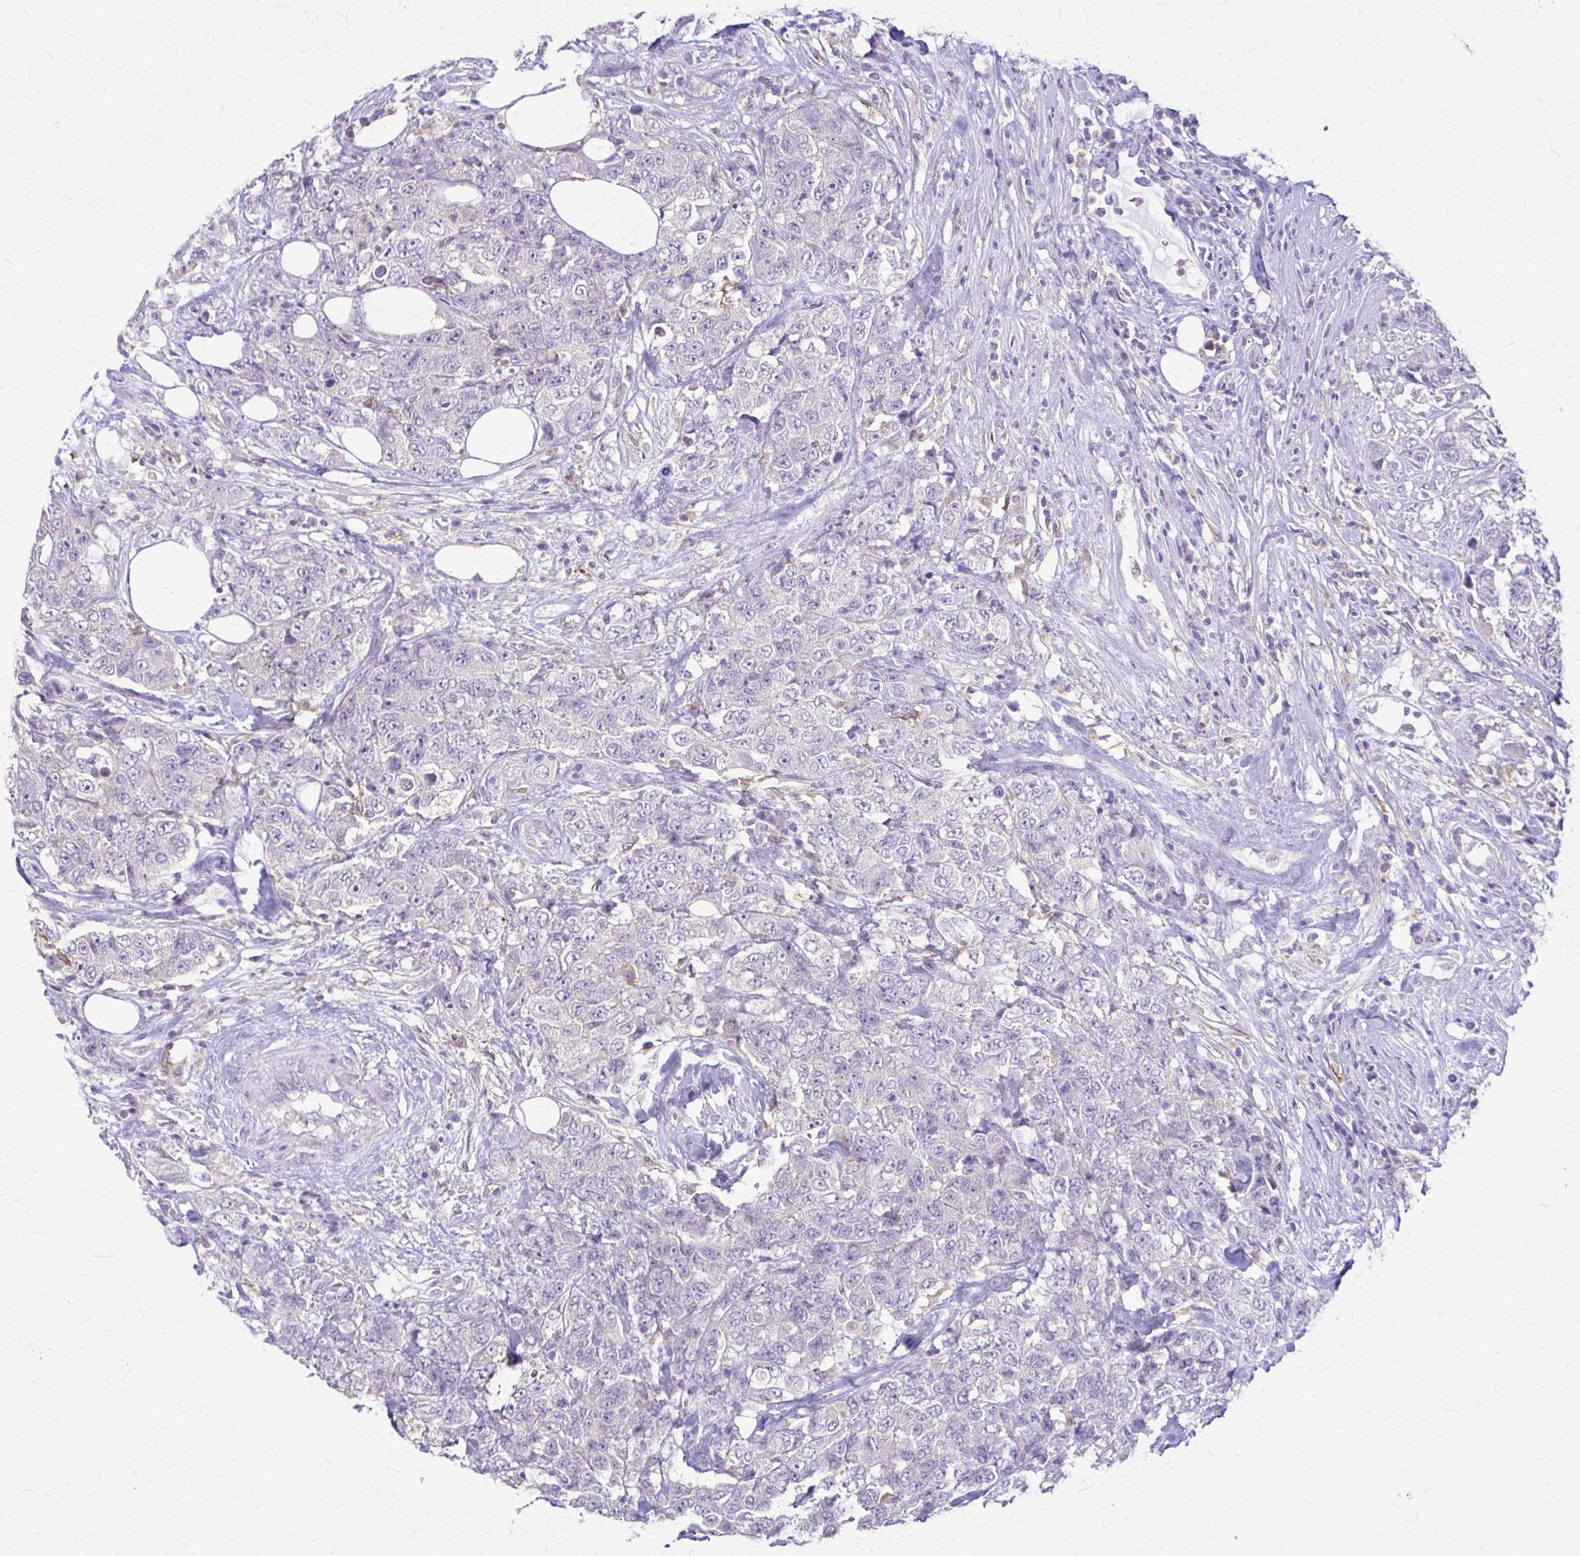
{"staining": {"intensity": "negative", "quantity": "none", "location": "none"}, "tissue": "urothelial cancer", "cell_type": "Tumor cells", "image_type": "cancer", "snomed": [{"axis": "morphology", "description": "Urothelial carcinoma, High grade"}, {"axis": "topography", "description": "Urinary bladder"}], "caption": "Tumor cells show no significant protein positivity in urothelial cancer.", "gene": "PIK3AP1", "patient": {"sex": "female", "age": 78}}